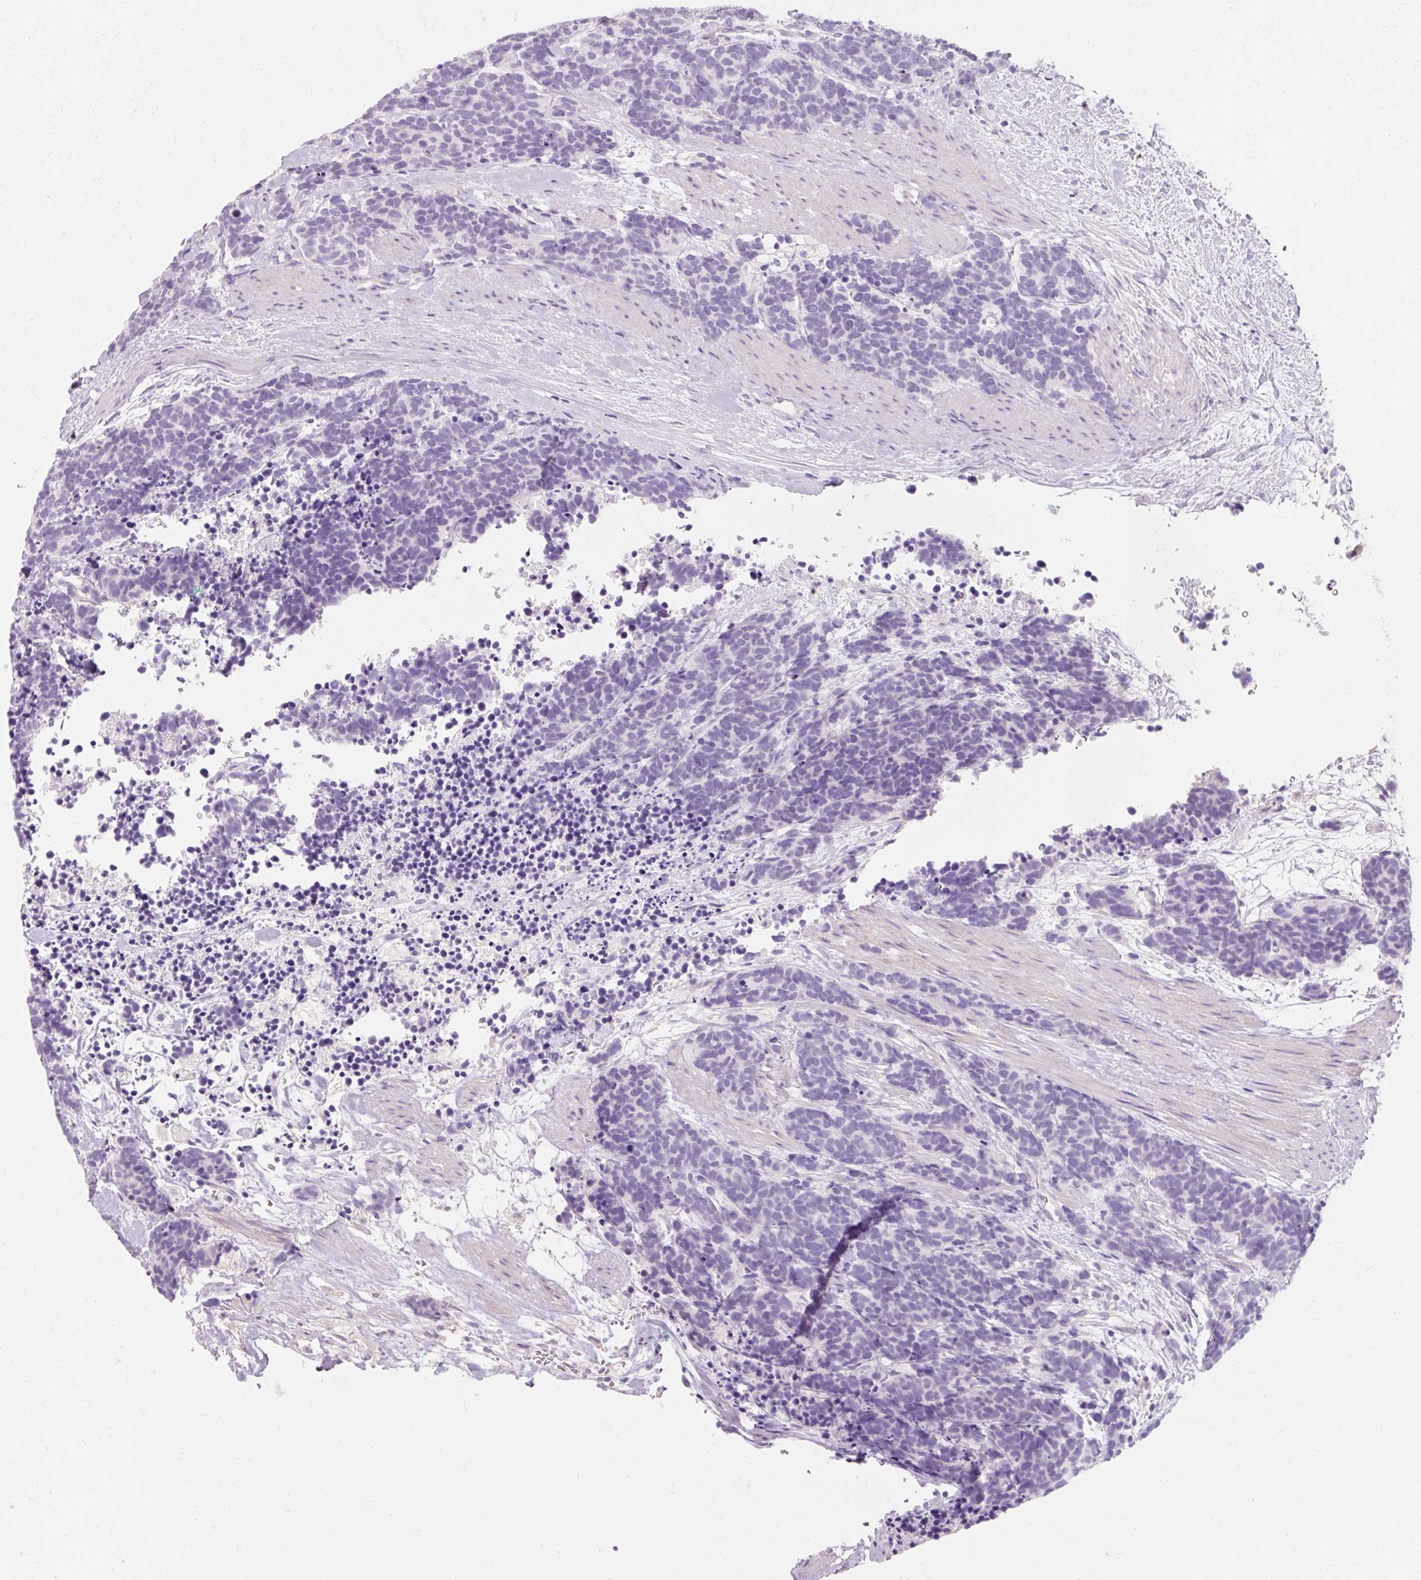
{"staining": {"intensity": "negative", "quantity": "none", "location": "none"}, "tissue": "carcinoid", "cell_type": "Tumor cells", "image_type": "cancer", "snomed": [{"axis": "morphology", "description": "Carcinoma, NOS"}, {"axis": "morphology", "description": "Carcinoid, malignant, NOS"}, {"axis": "topography", "description": "Prostate"}], "caption": "A histopathology image of human carcinoid (malignant) is negative for staining in tumor cells.", "gene": "TMEM213", "patient": {"sex": "male", "age": 57}}